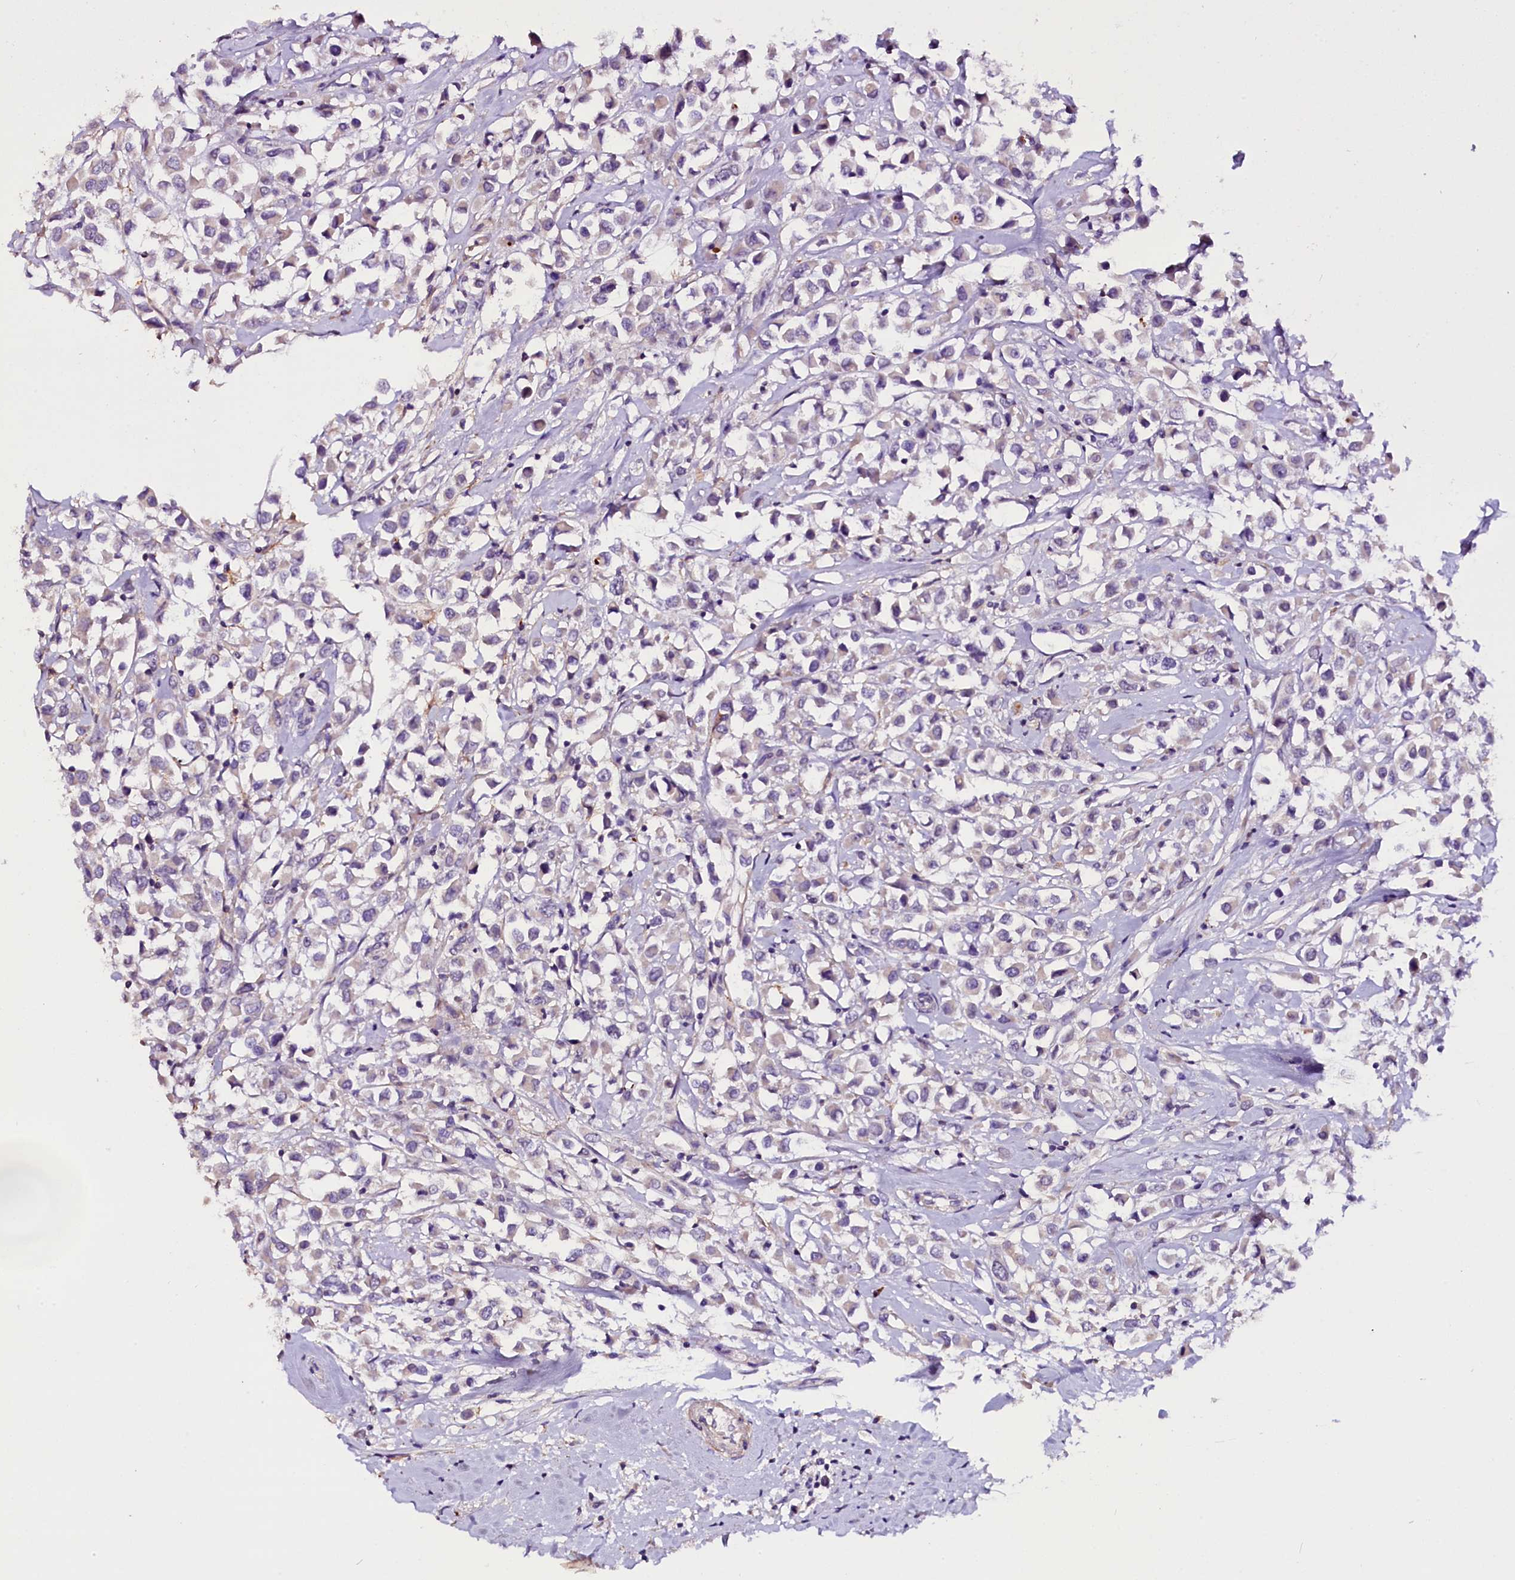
{"staining": {"intensity": "weak", "quantity": "<25%", "location": "cytoplasmic/membranous"}, "tissue": "breast cancer", "cell_type": "Tumor cells", "image_type": "cancer", "snomed": [{"axis": "morphology", "description": "Duct carcinoma"}, {"axis": "topography", "description": "Breast"}], "caption": "The micrograph demonstrates no significant expression in tumor cells of breast cancer (intraductal carcinoma).", "gene": "MEX3B", "patient": {"sex": "female", "age": 61}}